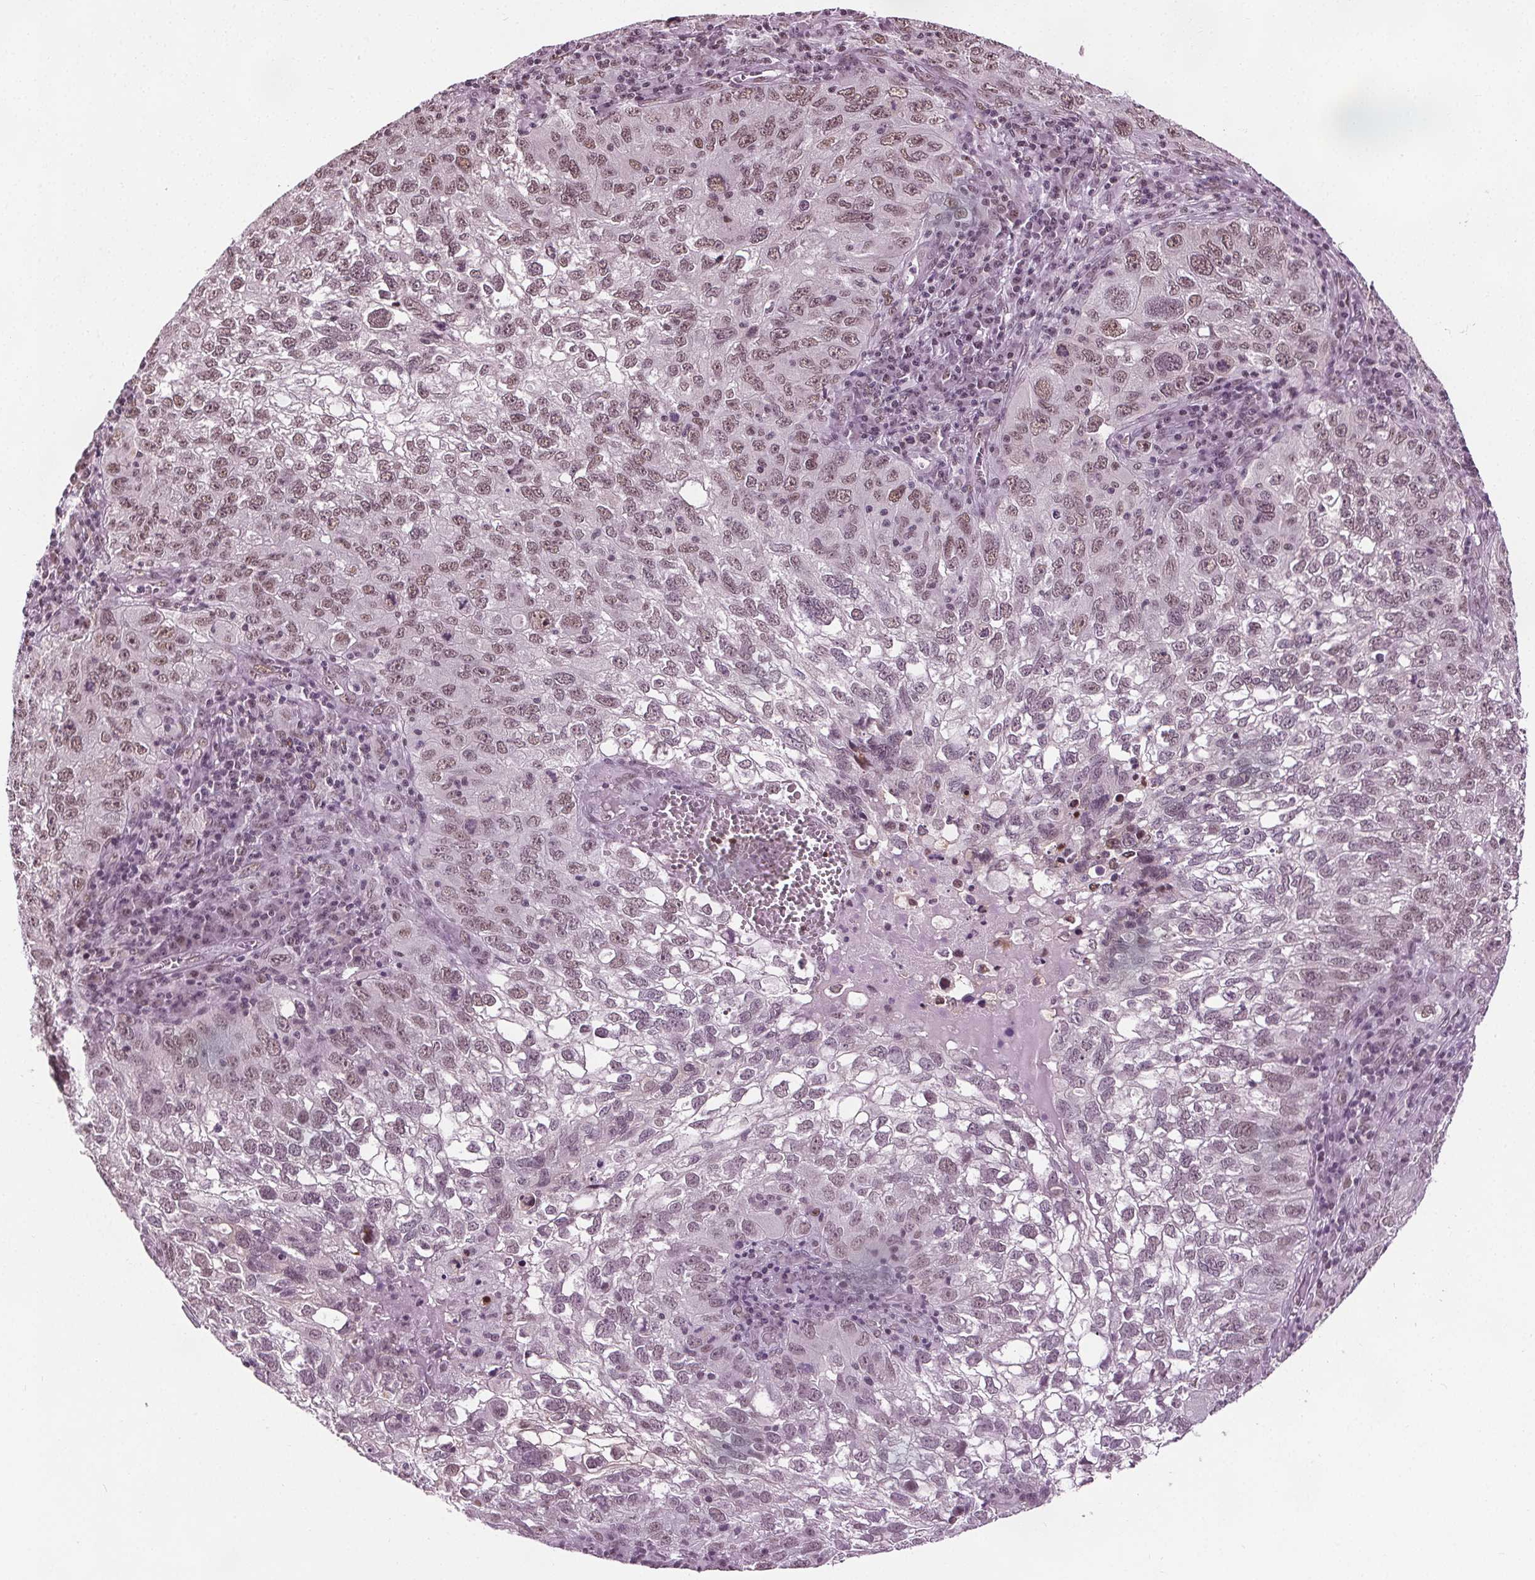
{"staining": {"intensity": "weak", "quantity": ">75%", "location": "nuclear"}, "tissue": "cervical cancer", "cell_type": "Tumor cells", "image_type": "cancer", "snomed": [{"axis": "morphology", "description": "Squamous cell carcinoma, NOS"}, {"axis": "topography", "description": "Cervix"}], "caption": "Cervical squamous cell carcinoma stained for a protein (brown) exhibits weak nuclear positive expression in about >75% of tumor cells.", "gene": "IWS1", "patient": {"sex": "female", "age": 55}}